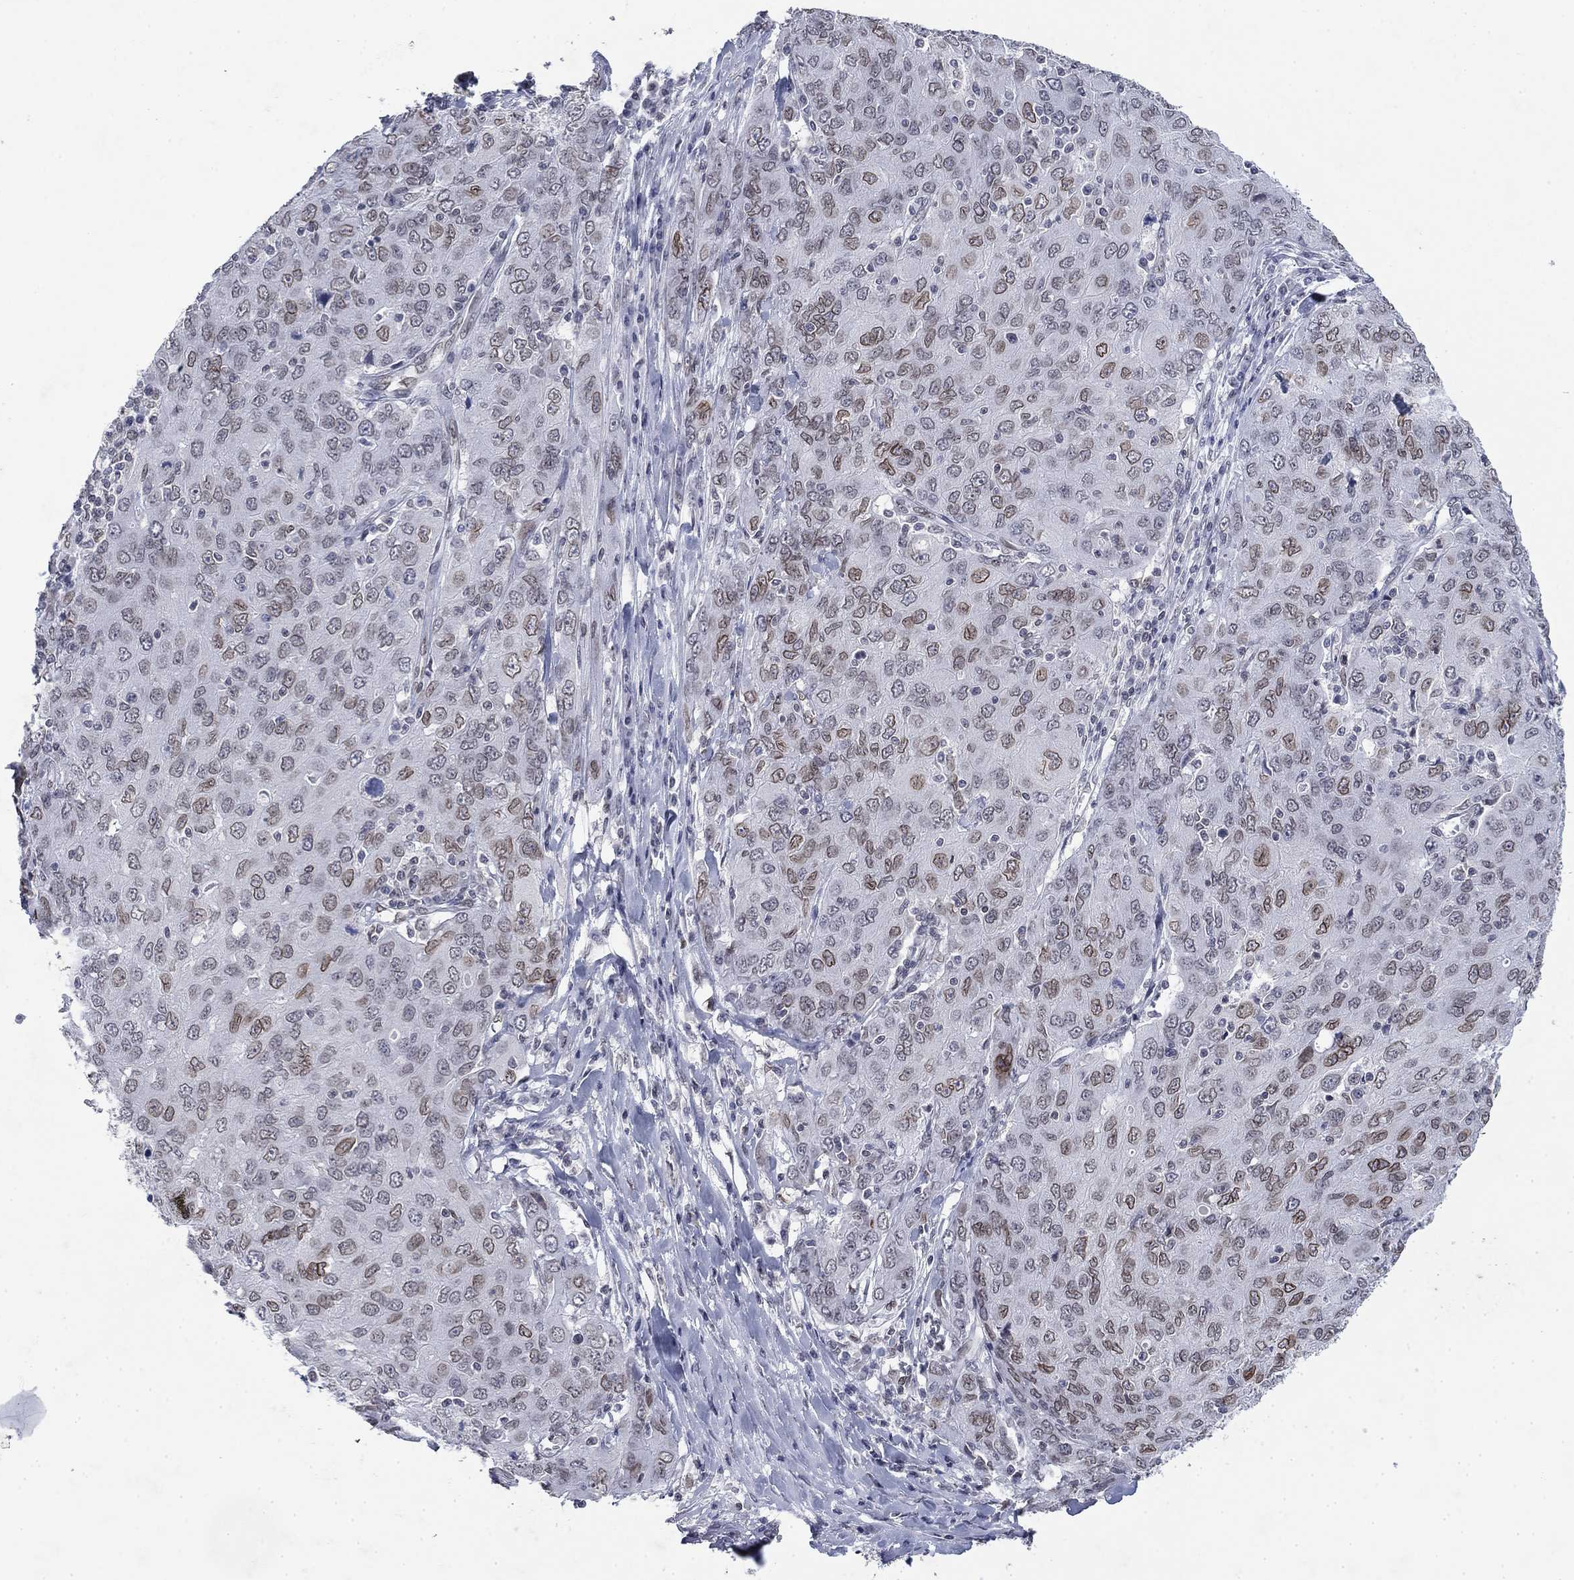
{"staining": {"intensity": "strong", "quantity": "<25%", "location": "cytoplasmic/membranous,nuclear"}, "tissue": "ovarian cancer", "cell_type": "Tumor cells", "image_type": "cancer", "snomed": [{"axis": "morphology", "description": "Carcinoma, endometroid"}, {"axis": "topography", "description": "Ovary"}], "caption": "Immunohistochemistry (IHC) of human ovarian cancer (endometroid carcinoma) demonstrates medium levels of strong cytoplasmic/membranous and nuclear staining in approximately <25% of tumor cells.", "gene": "TOR1AIP1", "patient": {"sex": "female", "age": 50}}